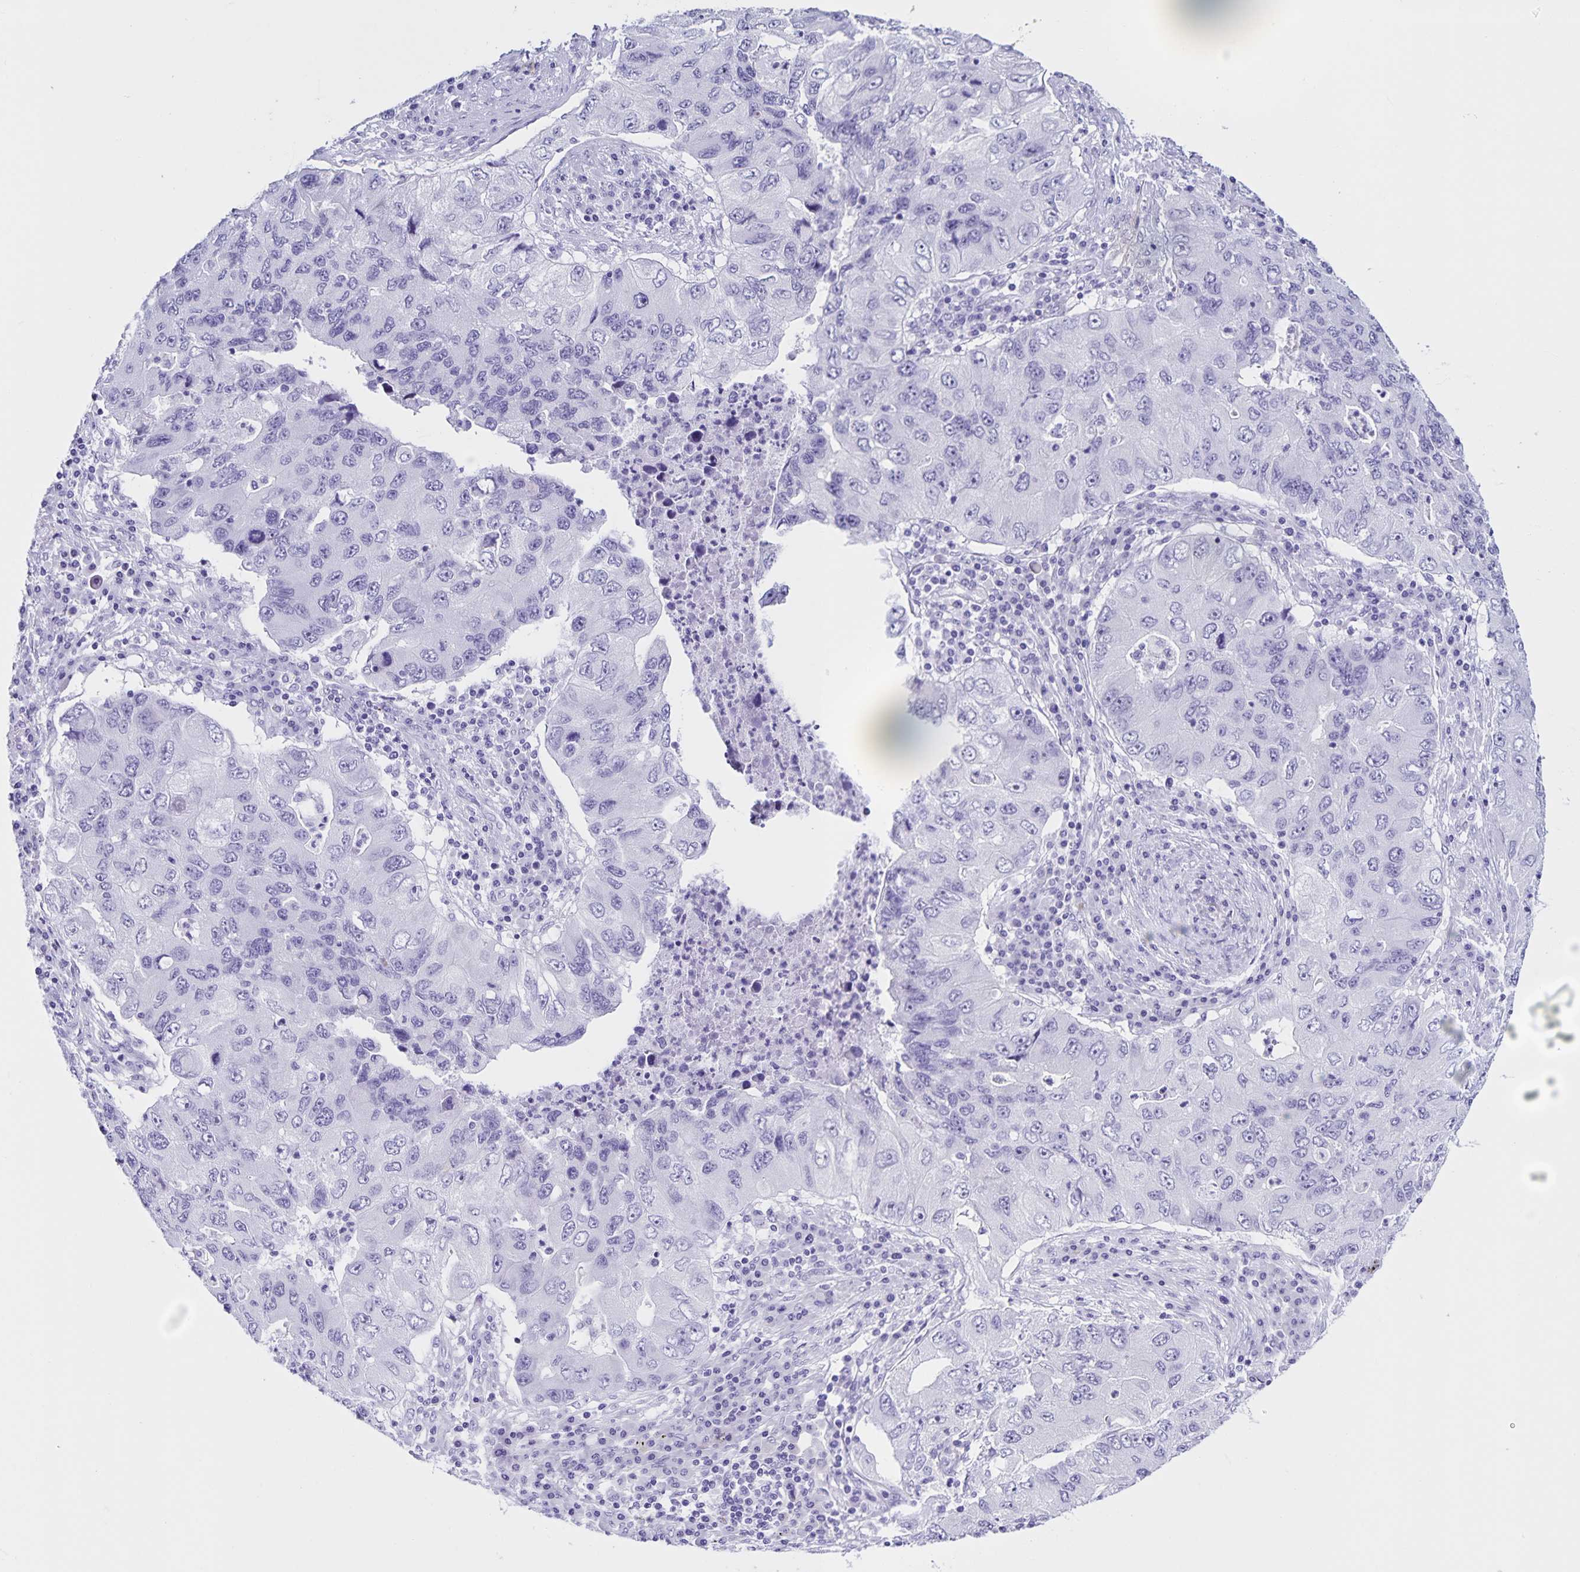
{"staining": {"intensity": "negative", "quantity": "none", "location": "none"}, "tissue": "lung cancer", "cell_type": "Tumor cells", "image_type": "cancer", "snomed": [{"axis": "morphology", "description": "Adenocarcinoma, NOS"}, {"axis": "morphology", "description": "Adenocarcinoma, metastatic, NOS"}, {"axis": "topography", "description": "Lymph node"}, {"axis": "topography", "description": "Lung"}], "caption": "A high-resolution photomicrograph shows immunohistochemistry (IHC) staining of lung cancer, which reveals no significant expression in tumor cells.", "gene": "FAM170A", "patient": {"sex": "female", "age": 54}}